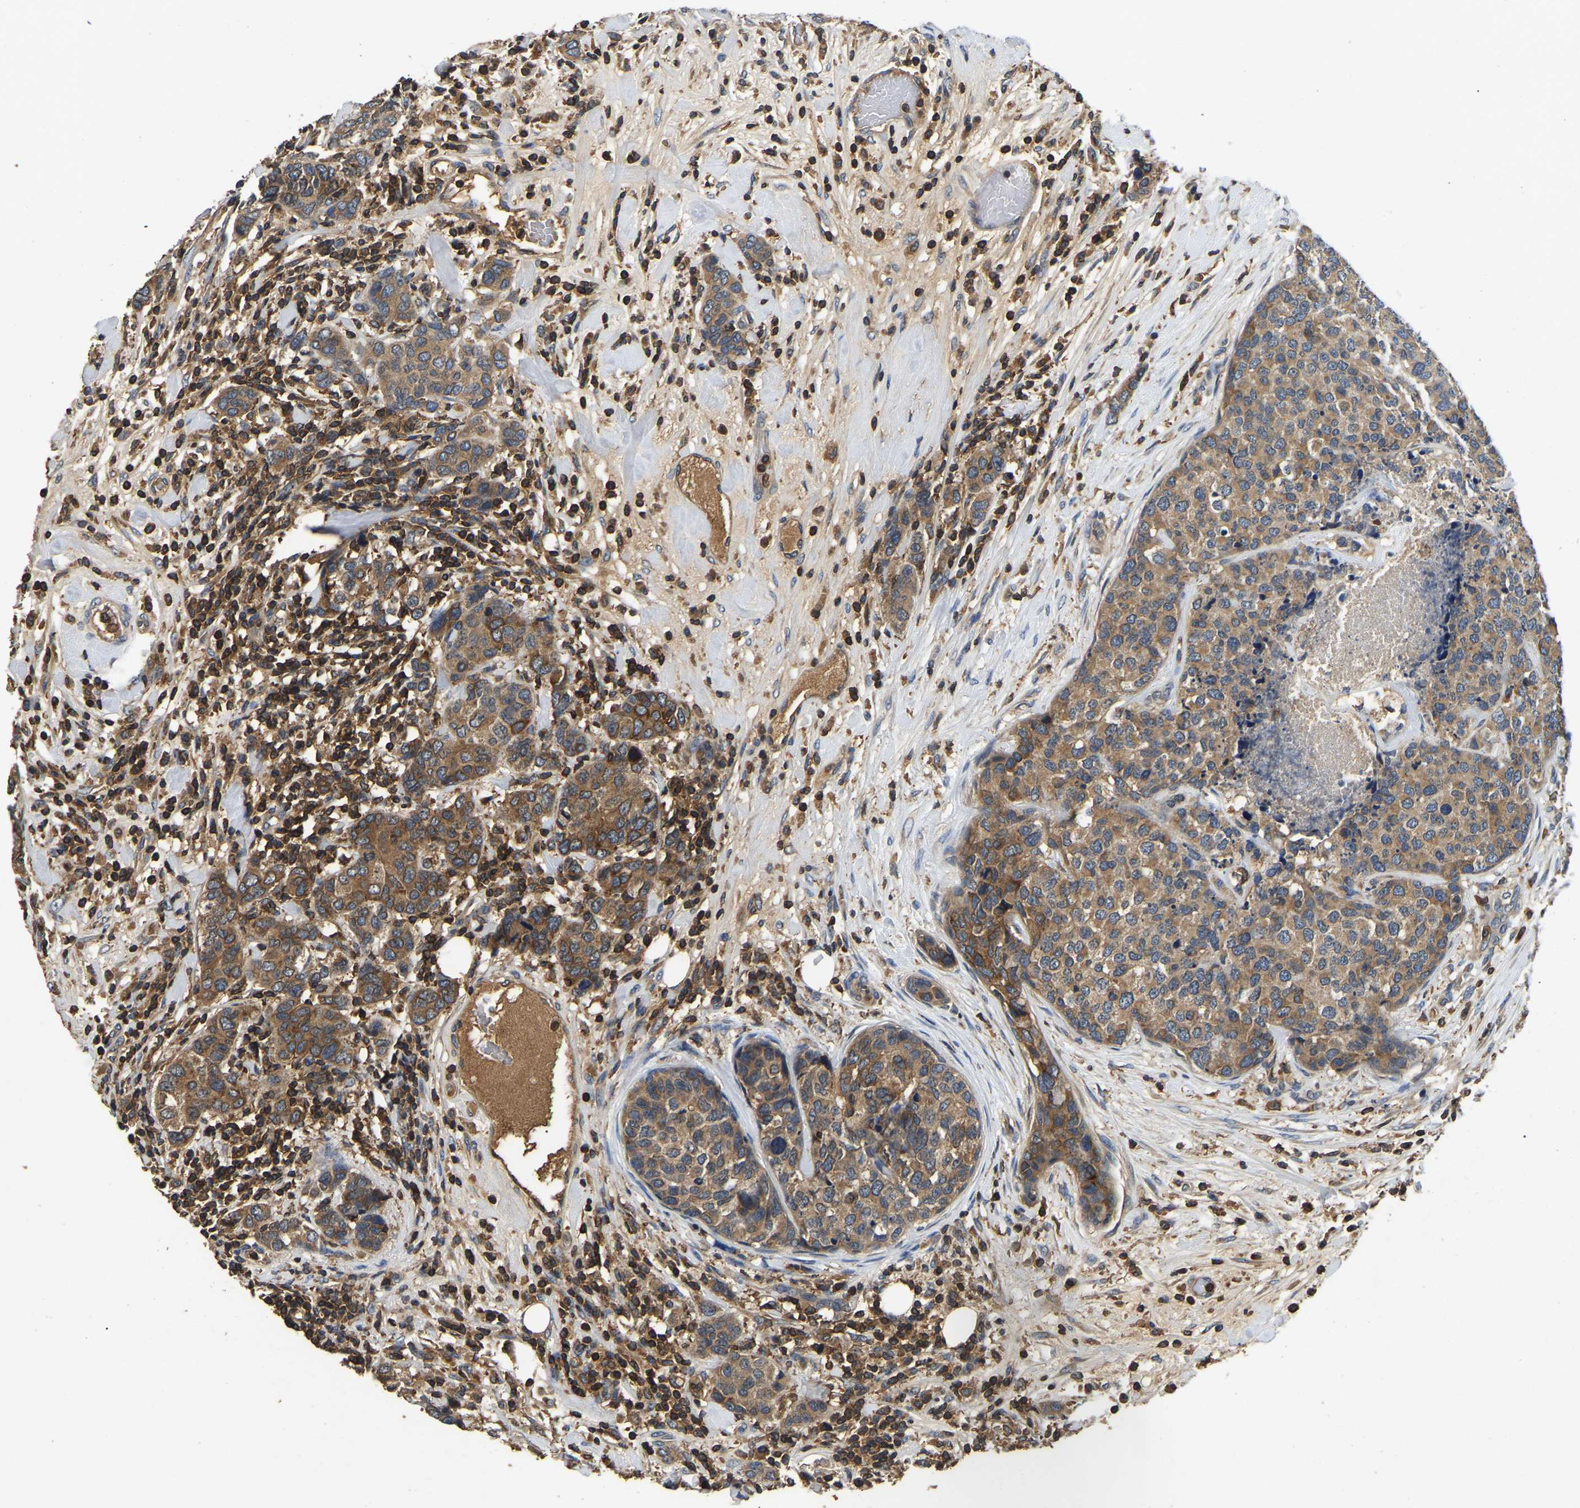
{"staining": {"intensity": "moderate", "quantity": ">75%", "location": "cytoplasmic/membranous"}, "tissue": "breast cancer", "cell_type": "Tumor cells", "image_type": "cancer", "snomed": [{"axis": "morphology", "description": "Lobular carcinoma"}, {"axis": "topography", "description": "Breast"}], "caption": "Human lobular carcinoma (breast) stained with a brown dye reveals moderate cytoplasmic/membranous positive positivity in about >75% of tumor cells.", "gene": "SMPD2", "patient": {"sex": "female", "age": 59}}